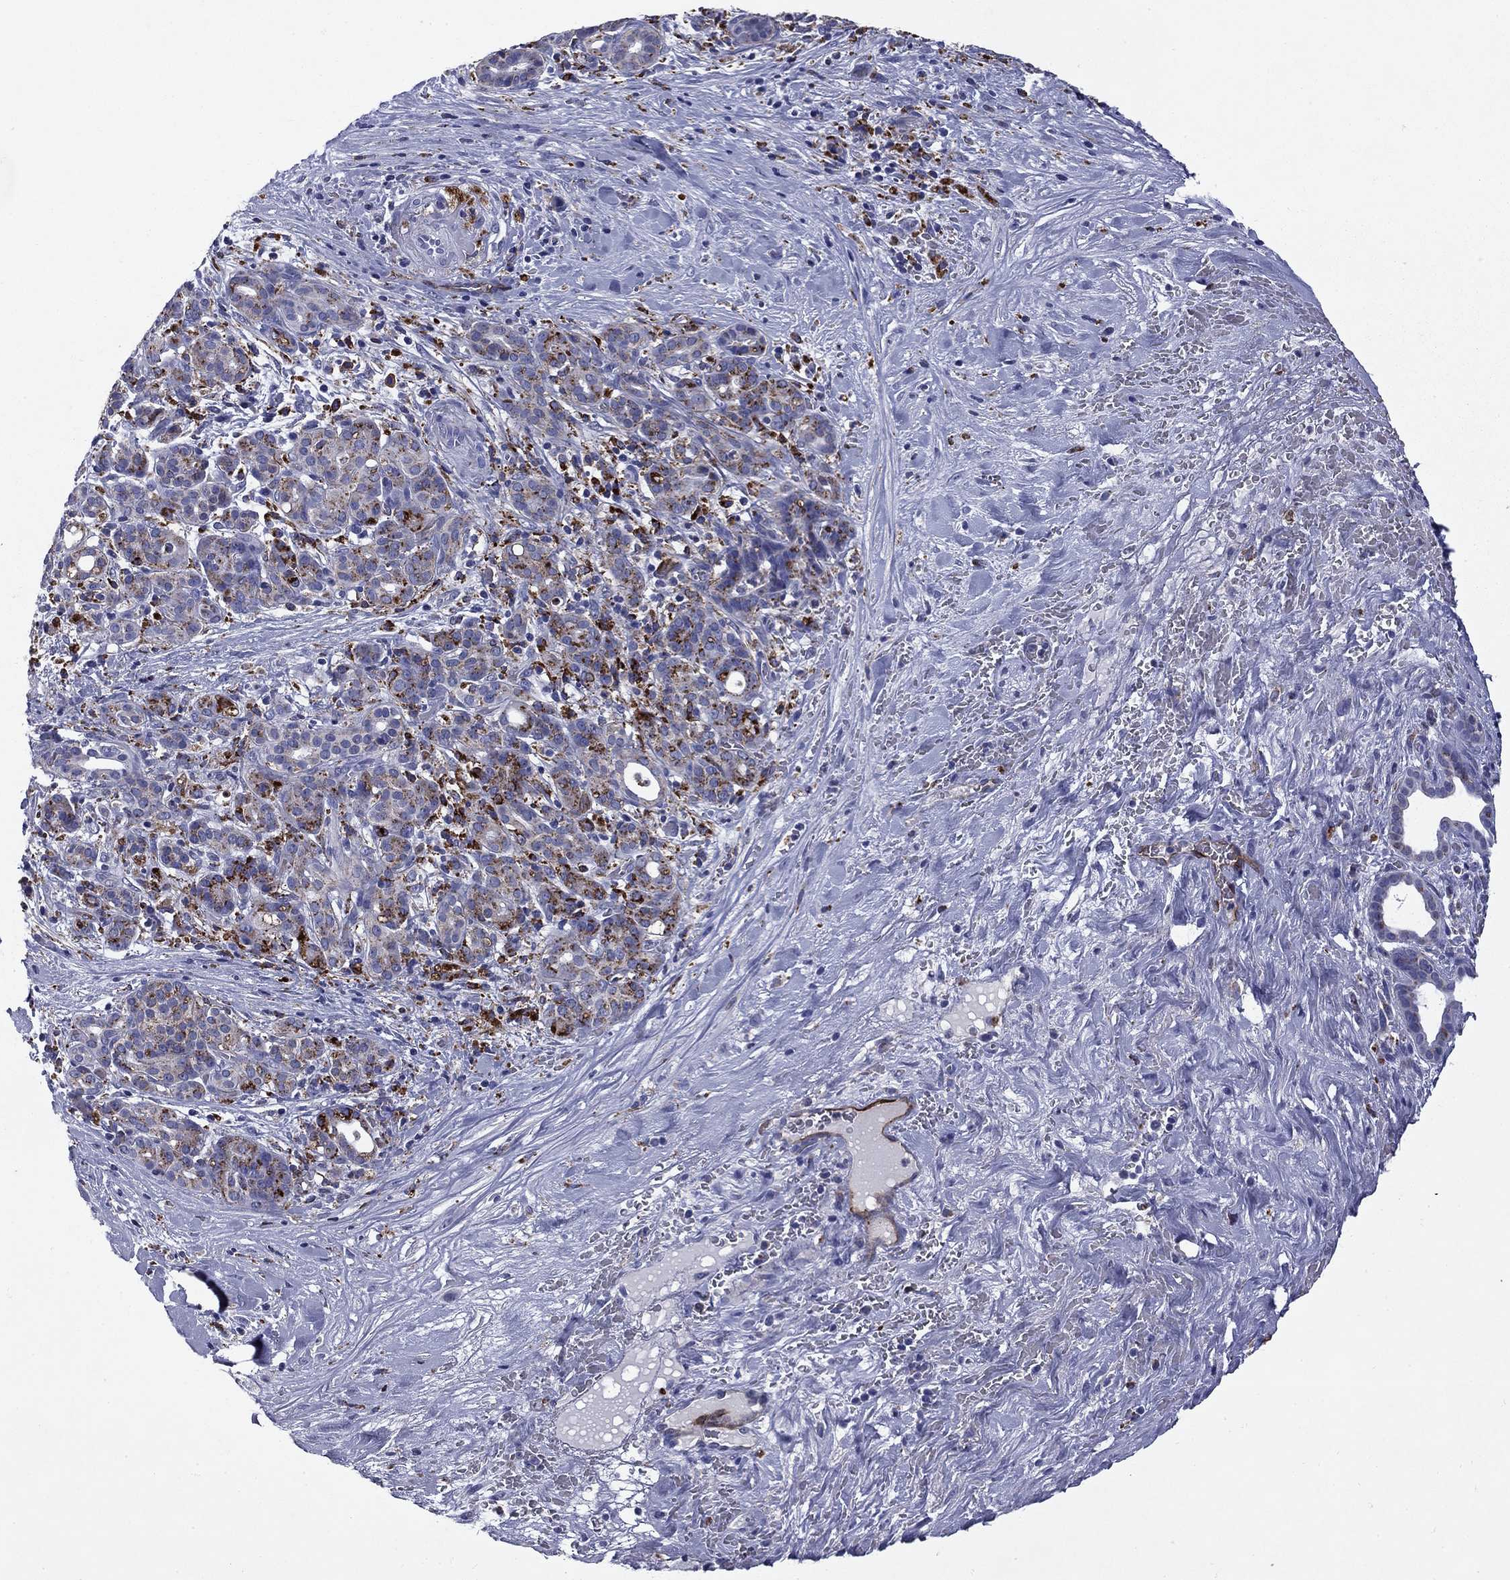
{"staining": {"intensity": "moderate", "quantity": "<25%", "location": "cytoplasmic/membranous"}, "tissue": "pancreatic cancer", "cell_type": "Tumor cells", "image_type": "cancer", "snomed": [{"axis": "morphology", "description": "Adenocarcinoma, NOS"}, {"axis": "topography", "description": "Pancreas"}], "caption": "Adenocarcinoma (pancreatic) stained with a protein marker displays moderate staining in tumor cells.", "gene": "MADCAM1", "patient": {"sex": "male", "age": 44}}